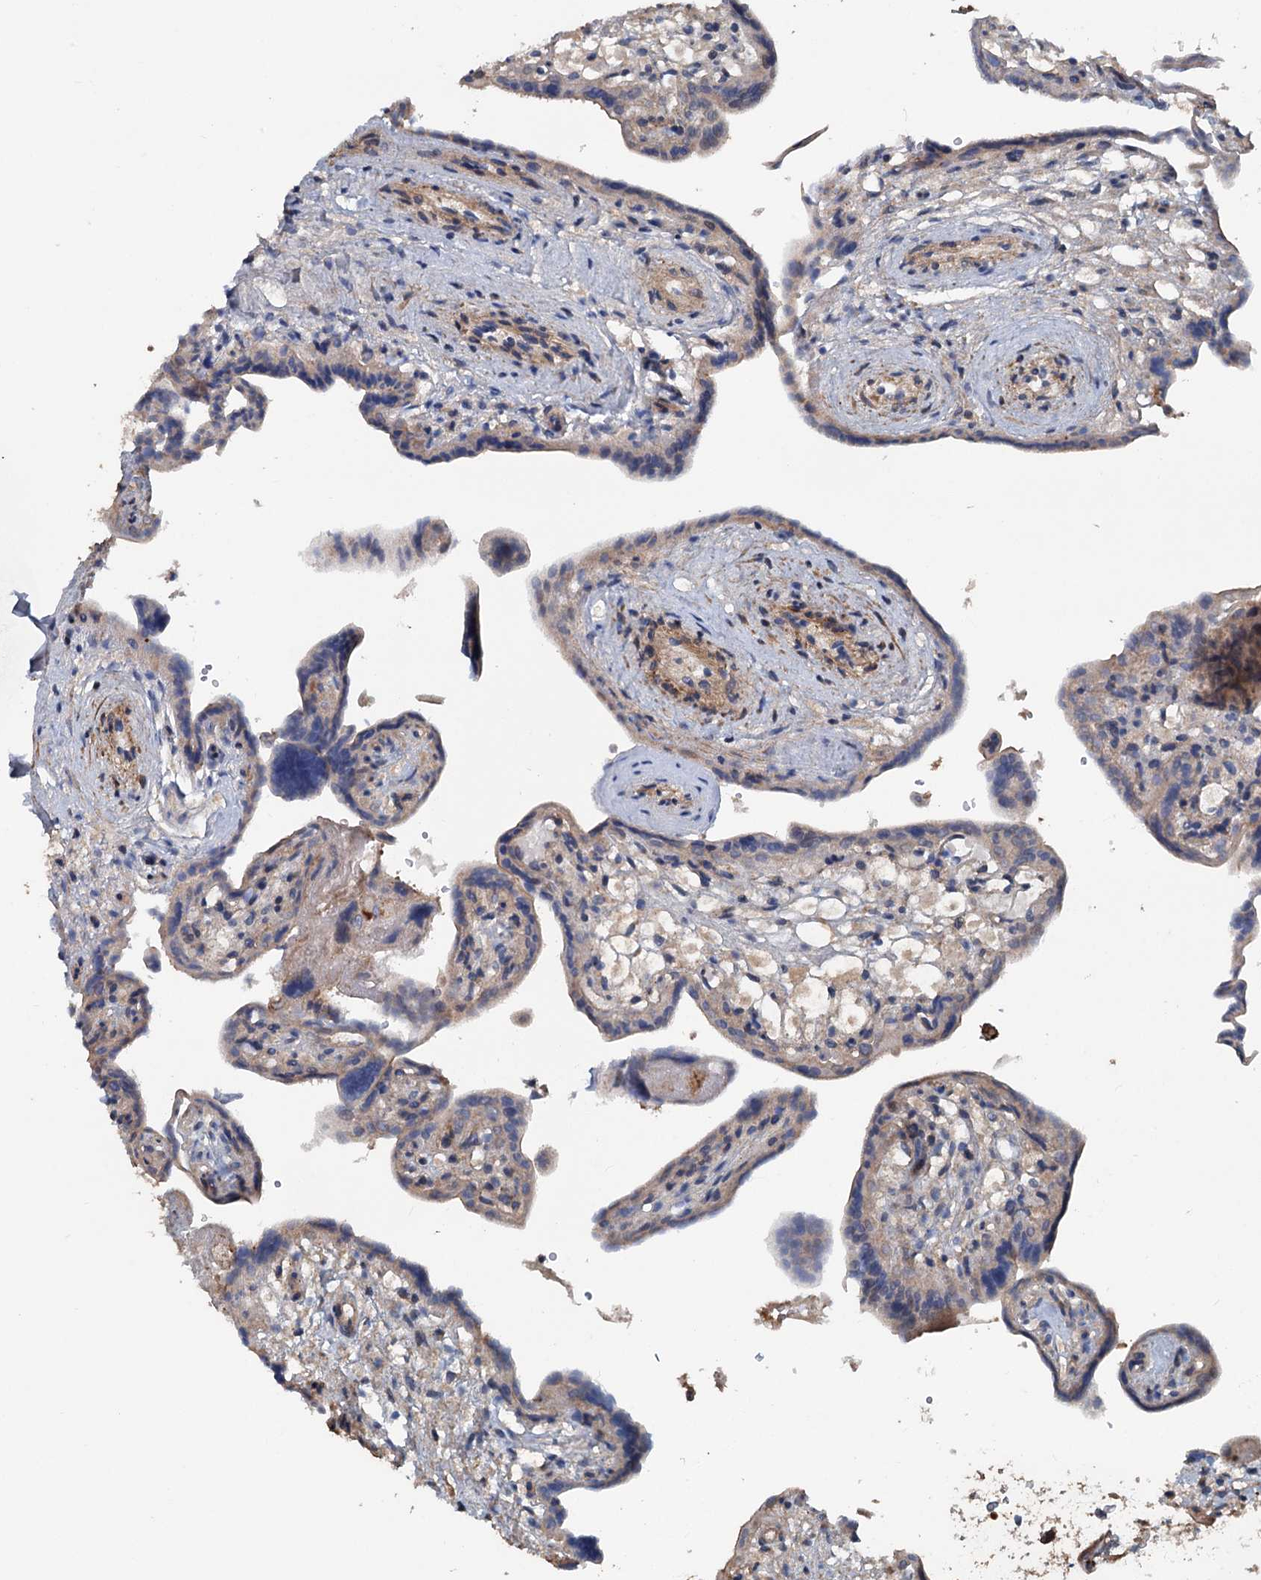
{"staining": {"intensity": "weak", "quantity": "<25%", "location": "cytoplasmic/membranous"}, "tissue": "placenta", "cell_type": "Trophoblastic cells", "image_type": "normal", "snomed": [{"axis": "morphology", "description": "Normal tissue, NOS"}, {"axis": "topography", "description": "Placenta"}], "caption": "Placenta stained for a protein using IHC demonstrates no staining trophoblastic cells.", "gene": "TEDC1", "patient": {"sex": "female", "age": 37}}